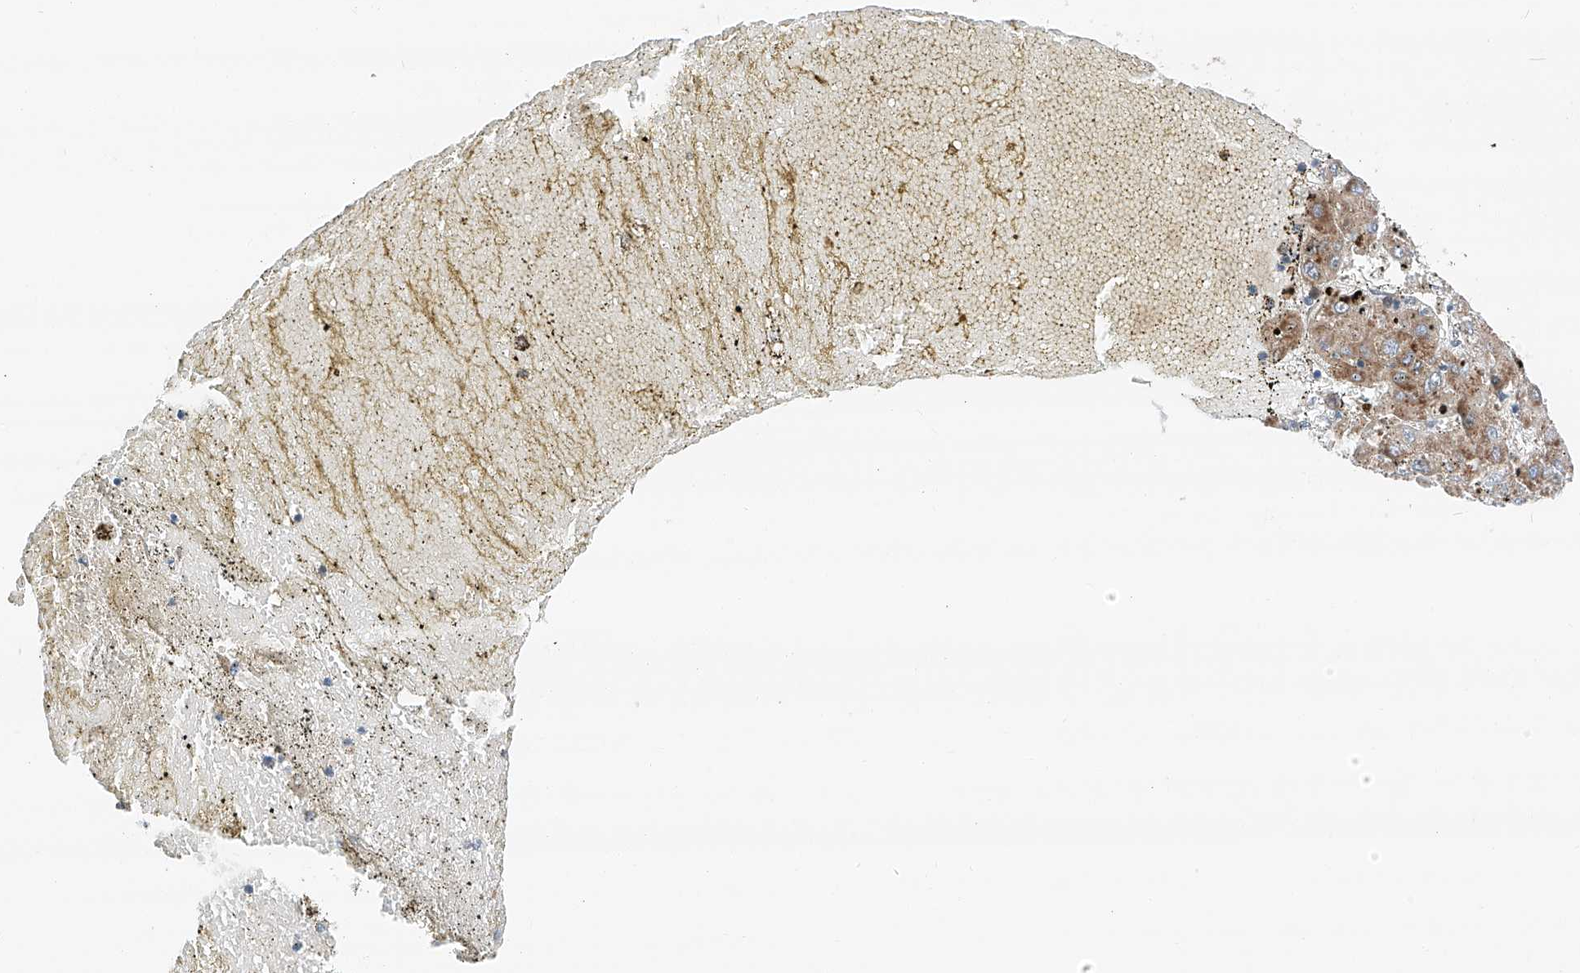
{"staining": {"intensity": "moderate", "quantity": ">75%", "location": "cytoplasmic/membranous"}, "tissue": "liver cancer", "cell_type": "Tumor cells", "image_type": "cancer", "snomed": [{"axis": "morphology", "description": "Carcinoma, Hepatocellular, NOS"}, {"axis": "topography", "description": "Liver"}], "caption": "About >75% of tumor cells in hepatocellular carcinoma (liver) display moderate cytoplasmic/membranous protein staining as visualized by brown immunohistochemical staining.", "gene": "ZC3H15", "patient": {"sex": "male", "age": 72}}